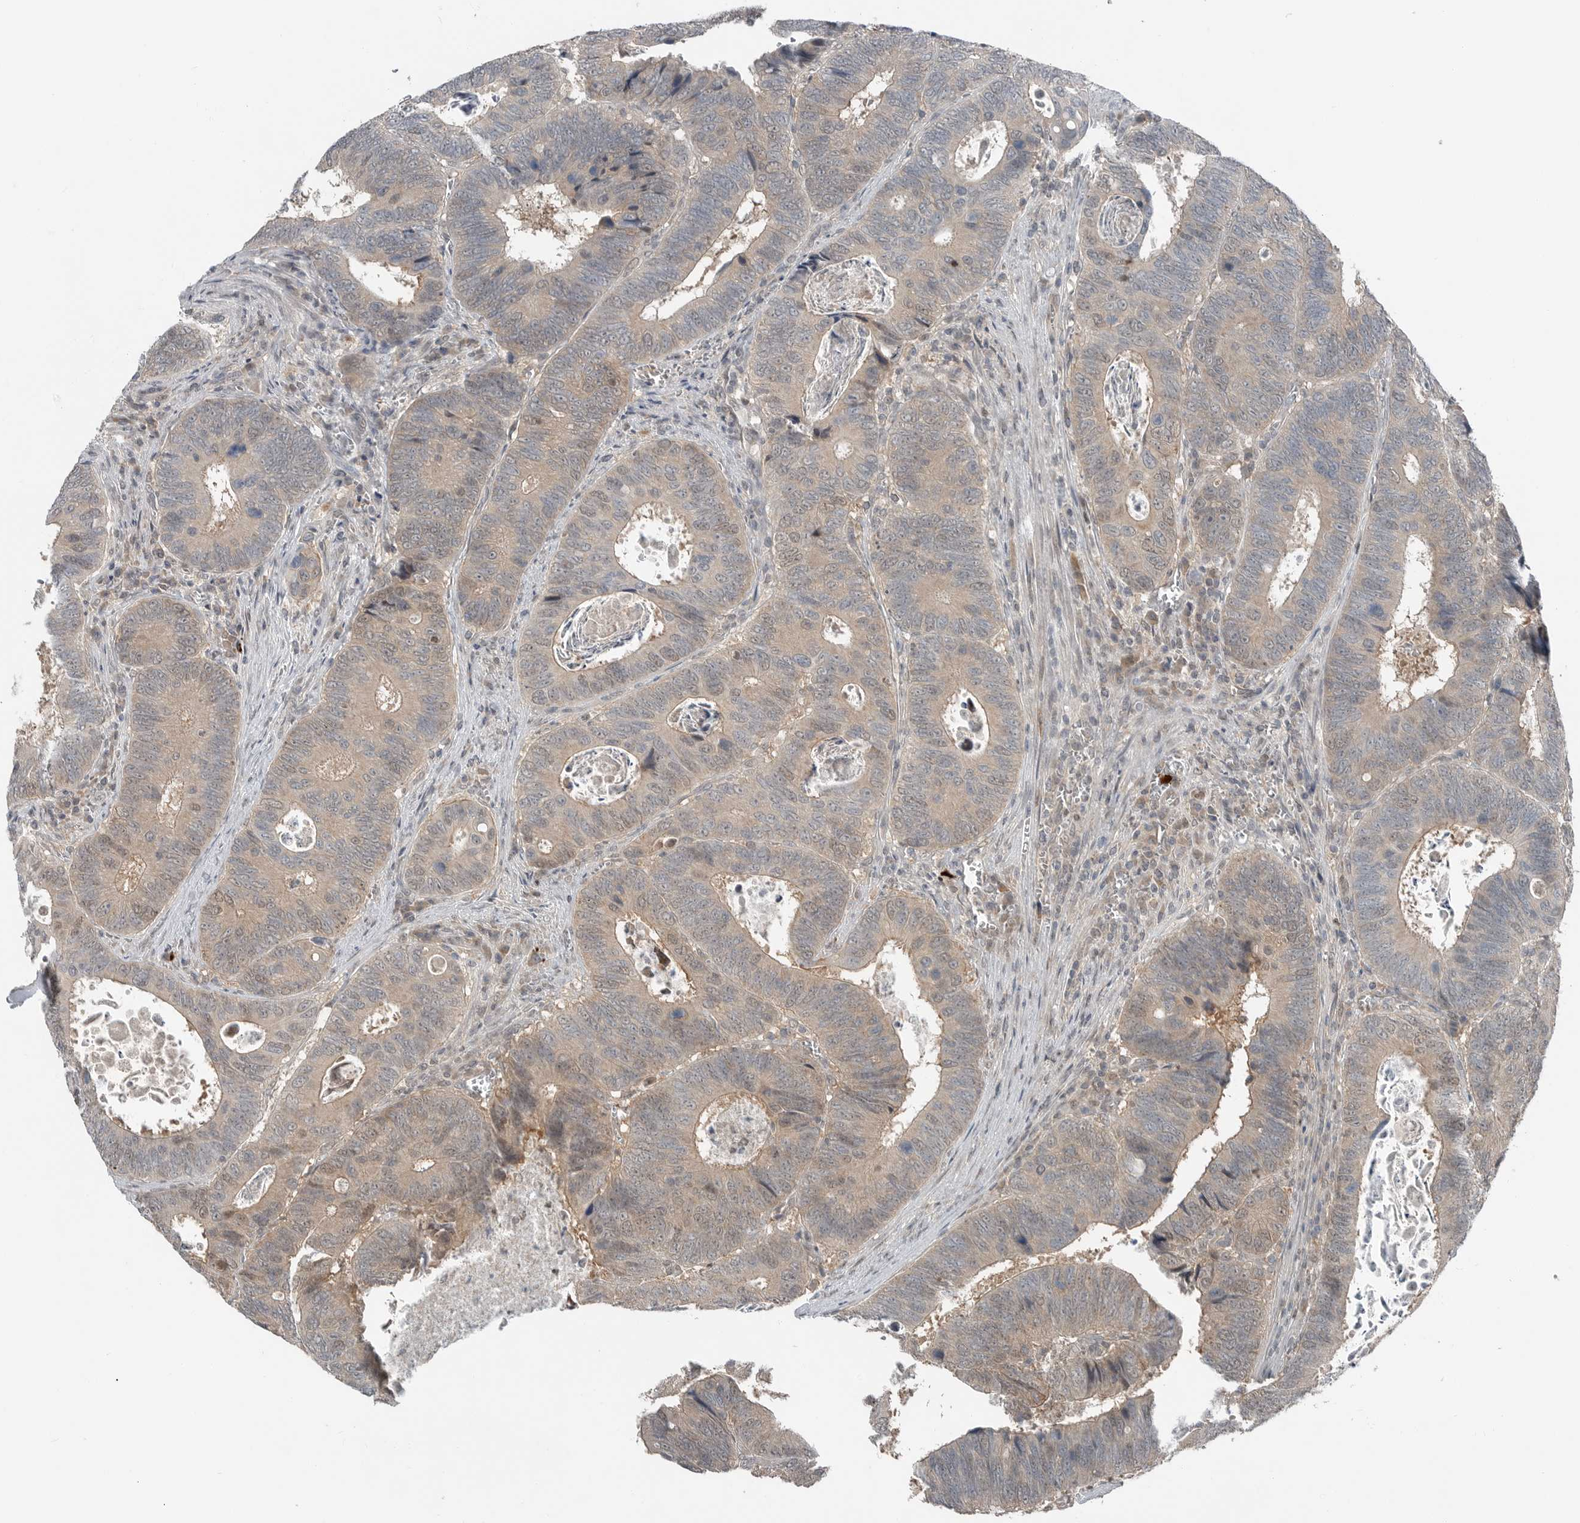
{"staining": {"intensity": "weak", "quantity": "25%-75%", "location": "cytoplasmic/membranous,nuclear"}, "tissue": "colorectal cancer", "cell_type": "Tumor cells", "image_type": "cancer", "snomed": [{"axis": "morphology", "description": "Adenocarcinoma, NOS"}, {"axis": "topography", "description": "Colon"}], "caption": "Brown immunohistochemical staining in human colorectal cancer (adenocarcinoma) exhibits weak cytoplasmic/membranous and nuclear expression in about 25%-75% of tumor cells.", "gene": "MFAP3L", "patient": {"sex": "male", "age": 72}}